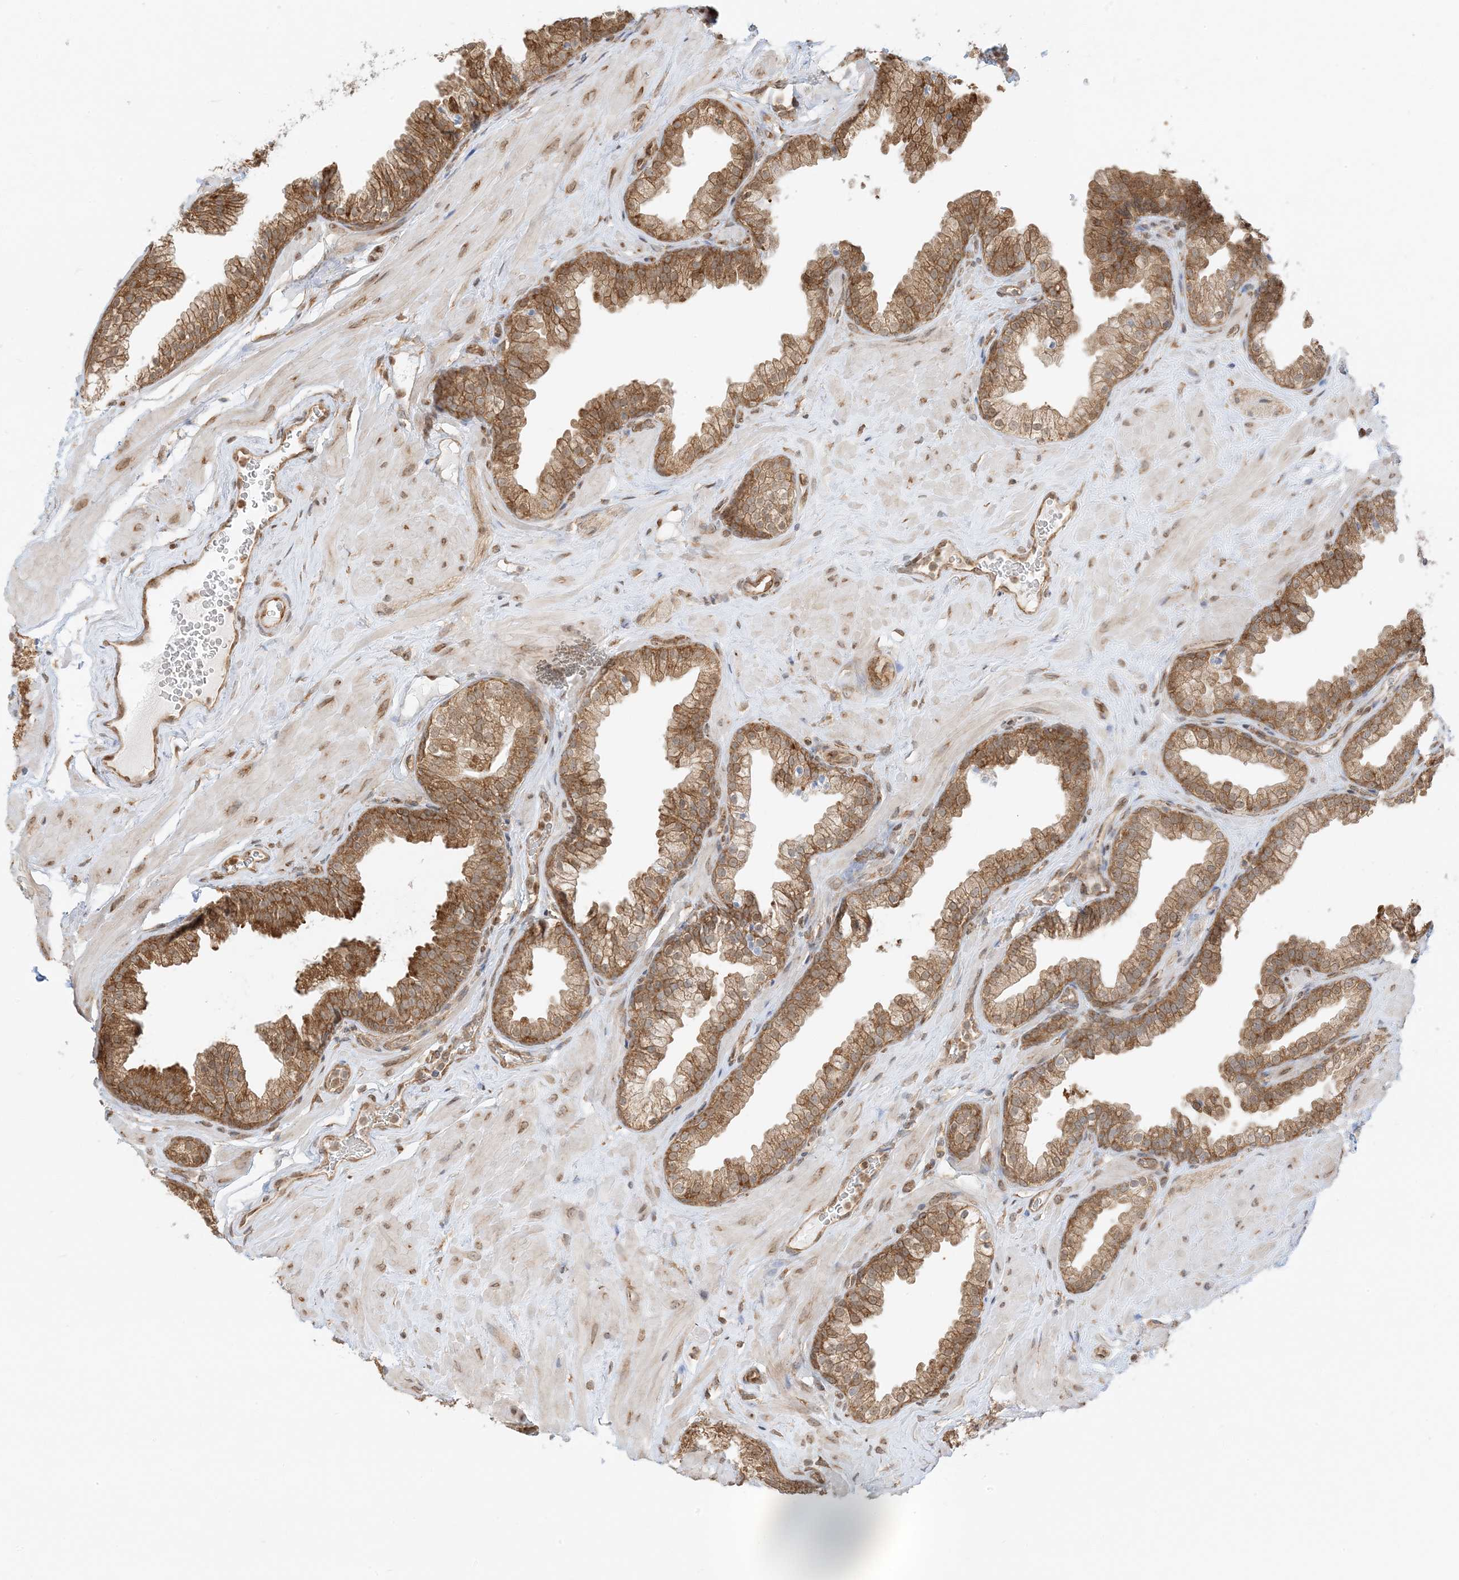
{"staining": {"intensity": "moderate", "quantity": "25%-75%", "location": "cytoplasmic/membranous"}, "tissue": "prostate", "cell_type": "Glandular cells", "image_type": "normal", "snomed": [{"axis": "morphology", "description": "Normal tissue, NOS"}, {"axis": "morphology", "description": "Urothelial carcinoma, Low grade"}, {"axis": "topography", "description": "Urinary bladder"}, {"axis": "topography", "description": "Prostate"}], "caption": "The photomicrograph reveals immunohistochemical staining of unremarkable prostate. There is moderate cytoplasmic/membranous positivity is identified in approximately 25%-75% of glandular cells.", "gene": "UBAP2L", "patient": {"sex": "male", "age": 60}}